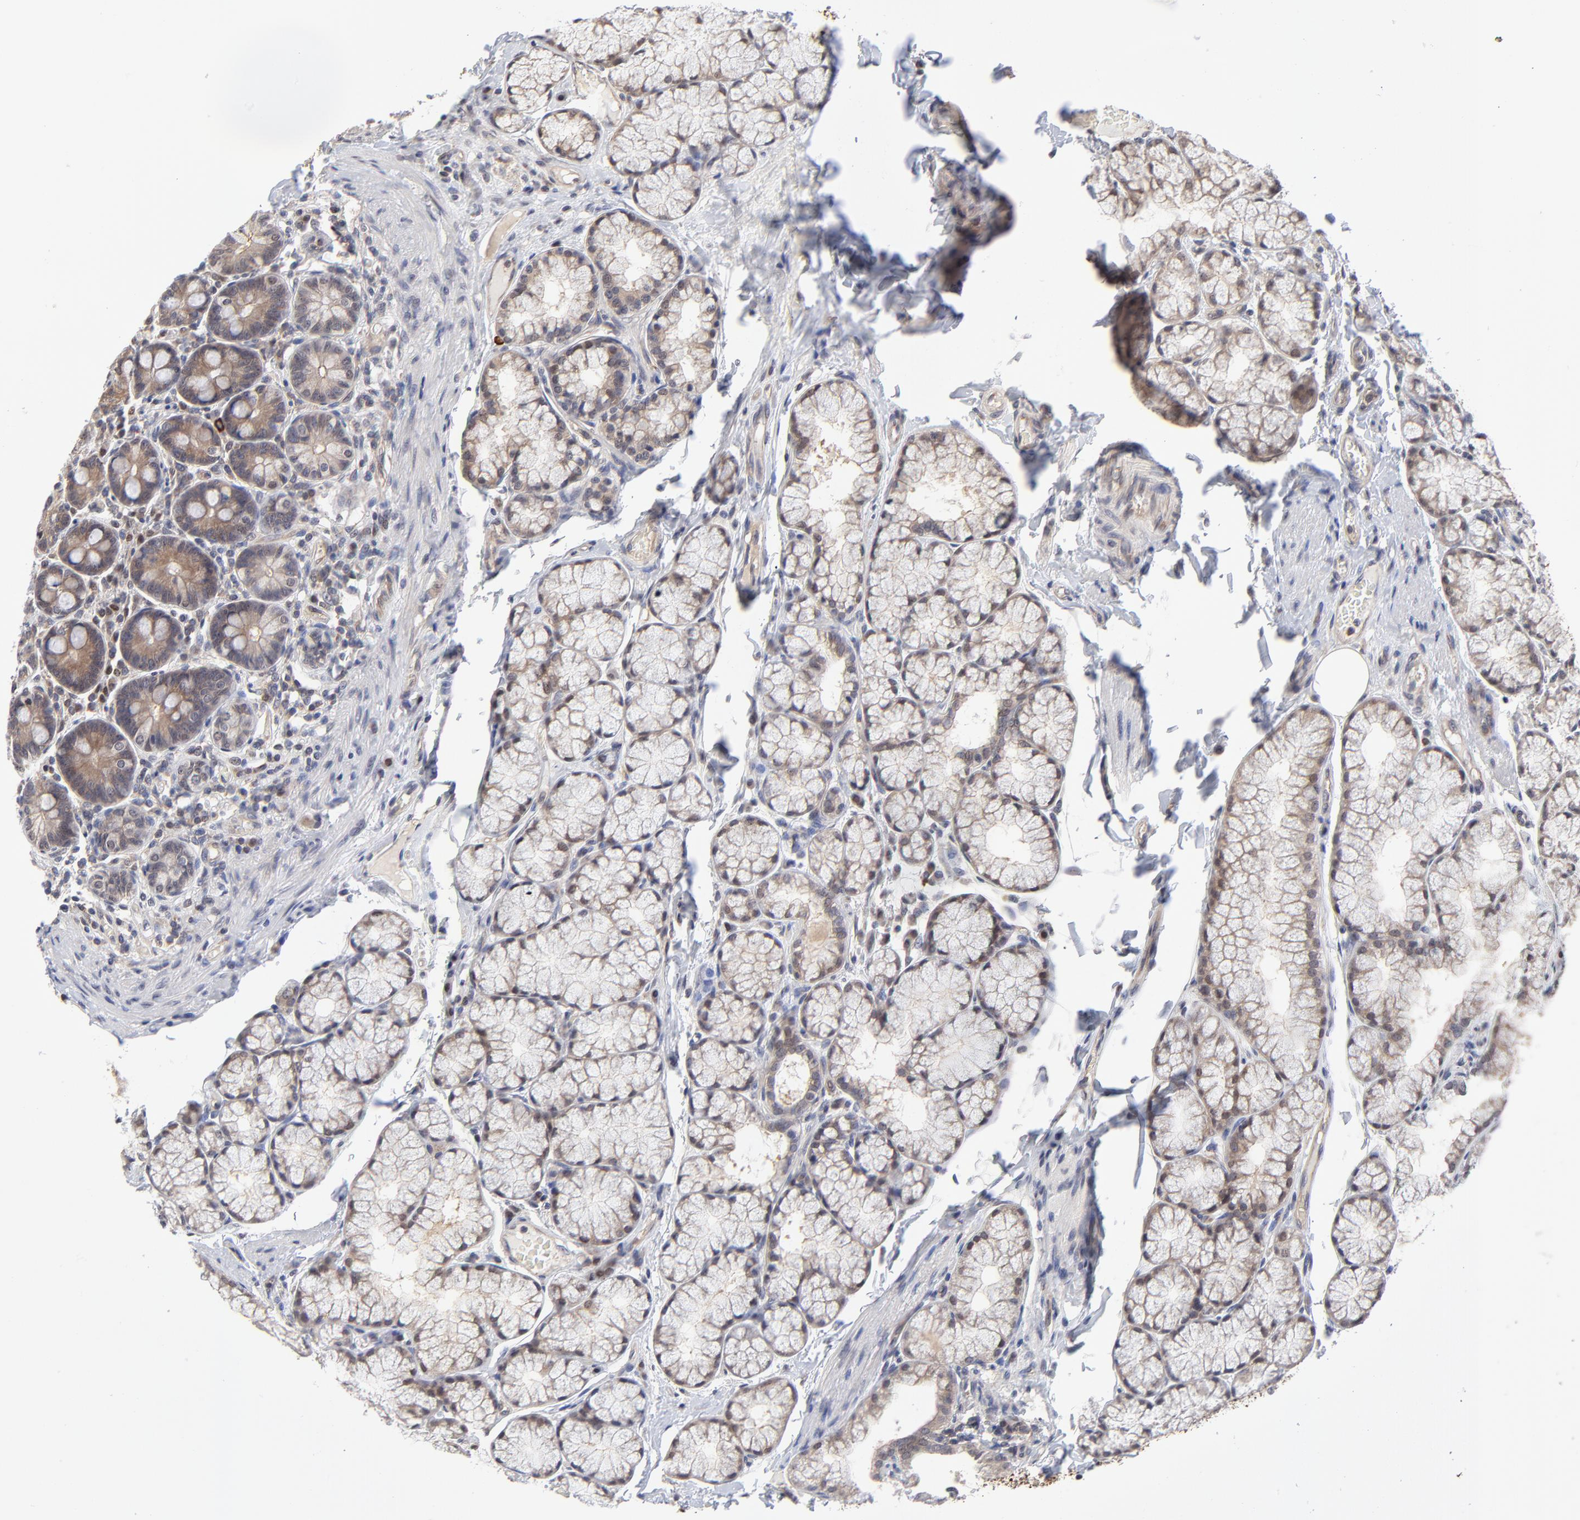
{"staining": {"intensity": "strong", "quantity": ">75%", "location": "cytoplasmic/membranous"}, "tissue": "duodenum", "cell_type": "Glandular cells", "image_type": "normal", "snomed": [{"axis": "morphology", "description": "Normal tissue, NOS"}, {"axis": "topography", "description": "Duodenum"}], "caption": "Immunohistochemistry (IHC) (DAB (3,3'-diaminobenzidine)) staining of benign duodenum exhibits strong cytoplasmic/membranous protein expression in about >75% of glandular cells. (DAB IHC, brown staining for protein, blue staining for nuclei).", "gene": "ZNF157", "patient": {"sex": "male", "age": 50}}